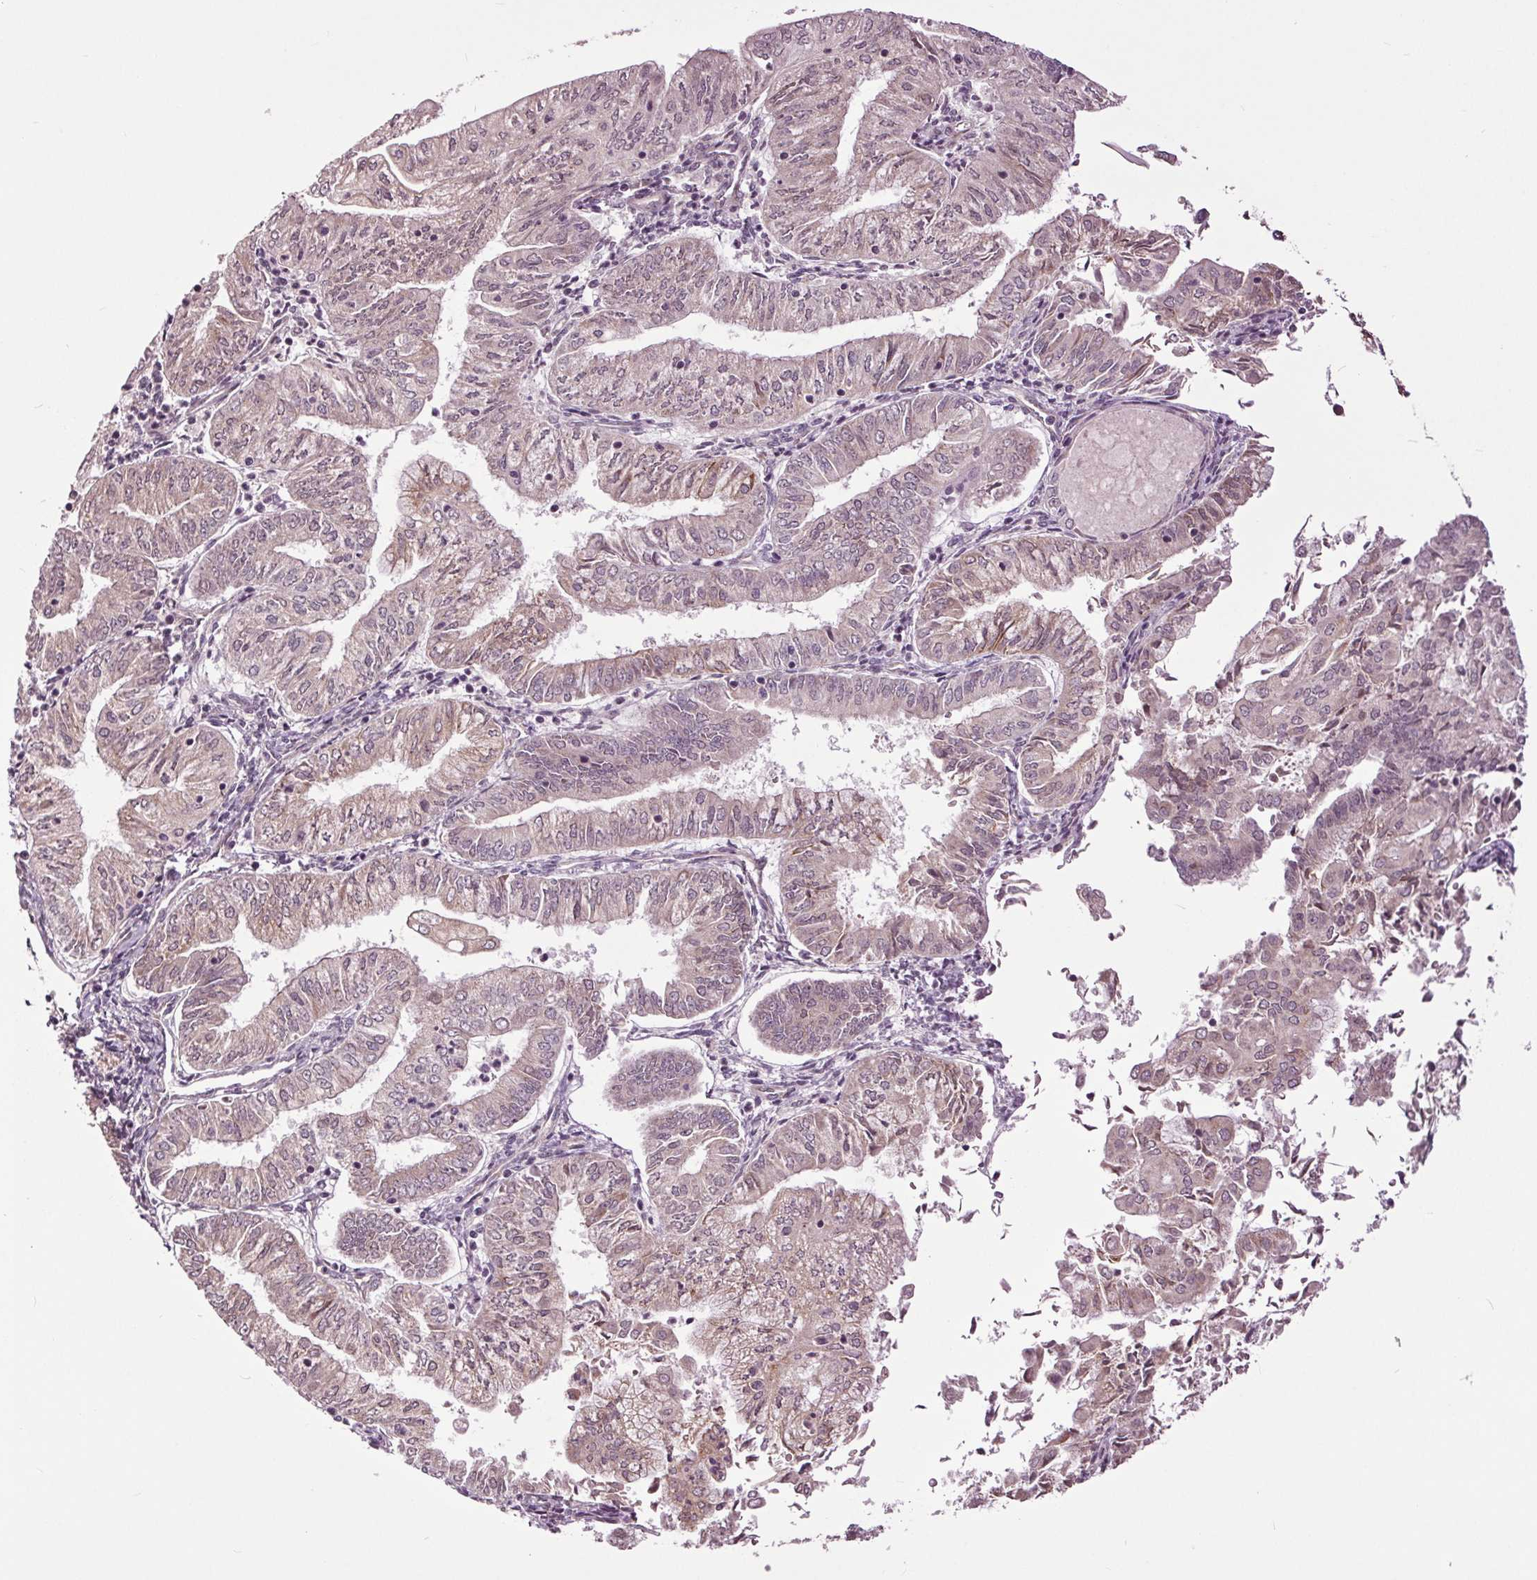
{"staining": {"intensity": "weak", "quantity": "<25%", "location": "cytoplasmic/membranous"}, "tissue": "endometrial cancer", "cell_type": "Tumor cells", "image_type": "cancer", "snomed": [{"axis": "morphology", "description": "Adenocarcinoma, NOS"}, {"axis": "topography", "description": "Endometrium"}], "caption": "Endometrial cancer was stained to show a protein in brown. There is no significant staining in tumor cells. Nuclei are stained in blue.", "gene": "HAUS5", "patient": {"sex": "female", "age": 55}}